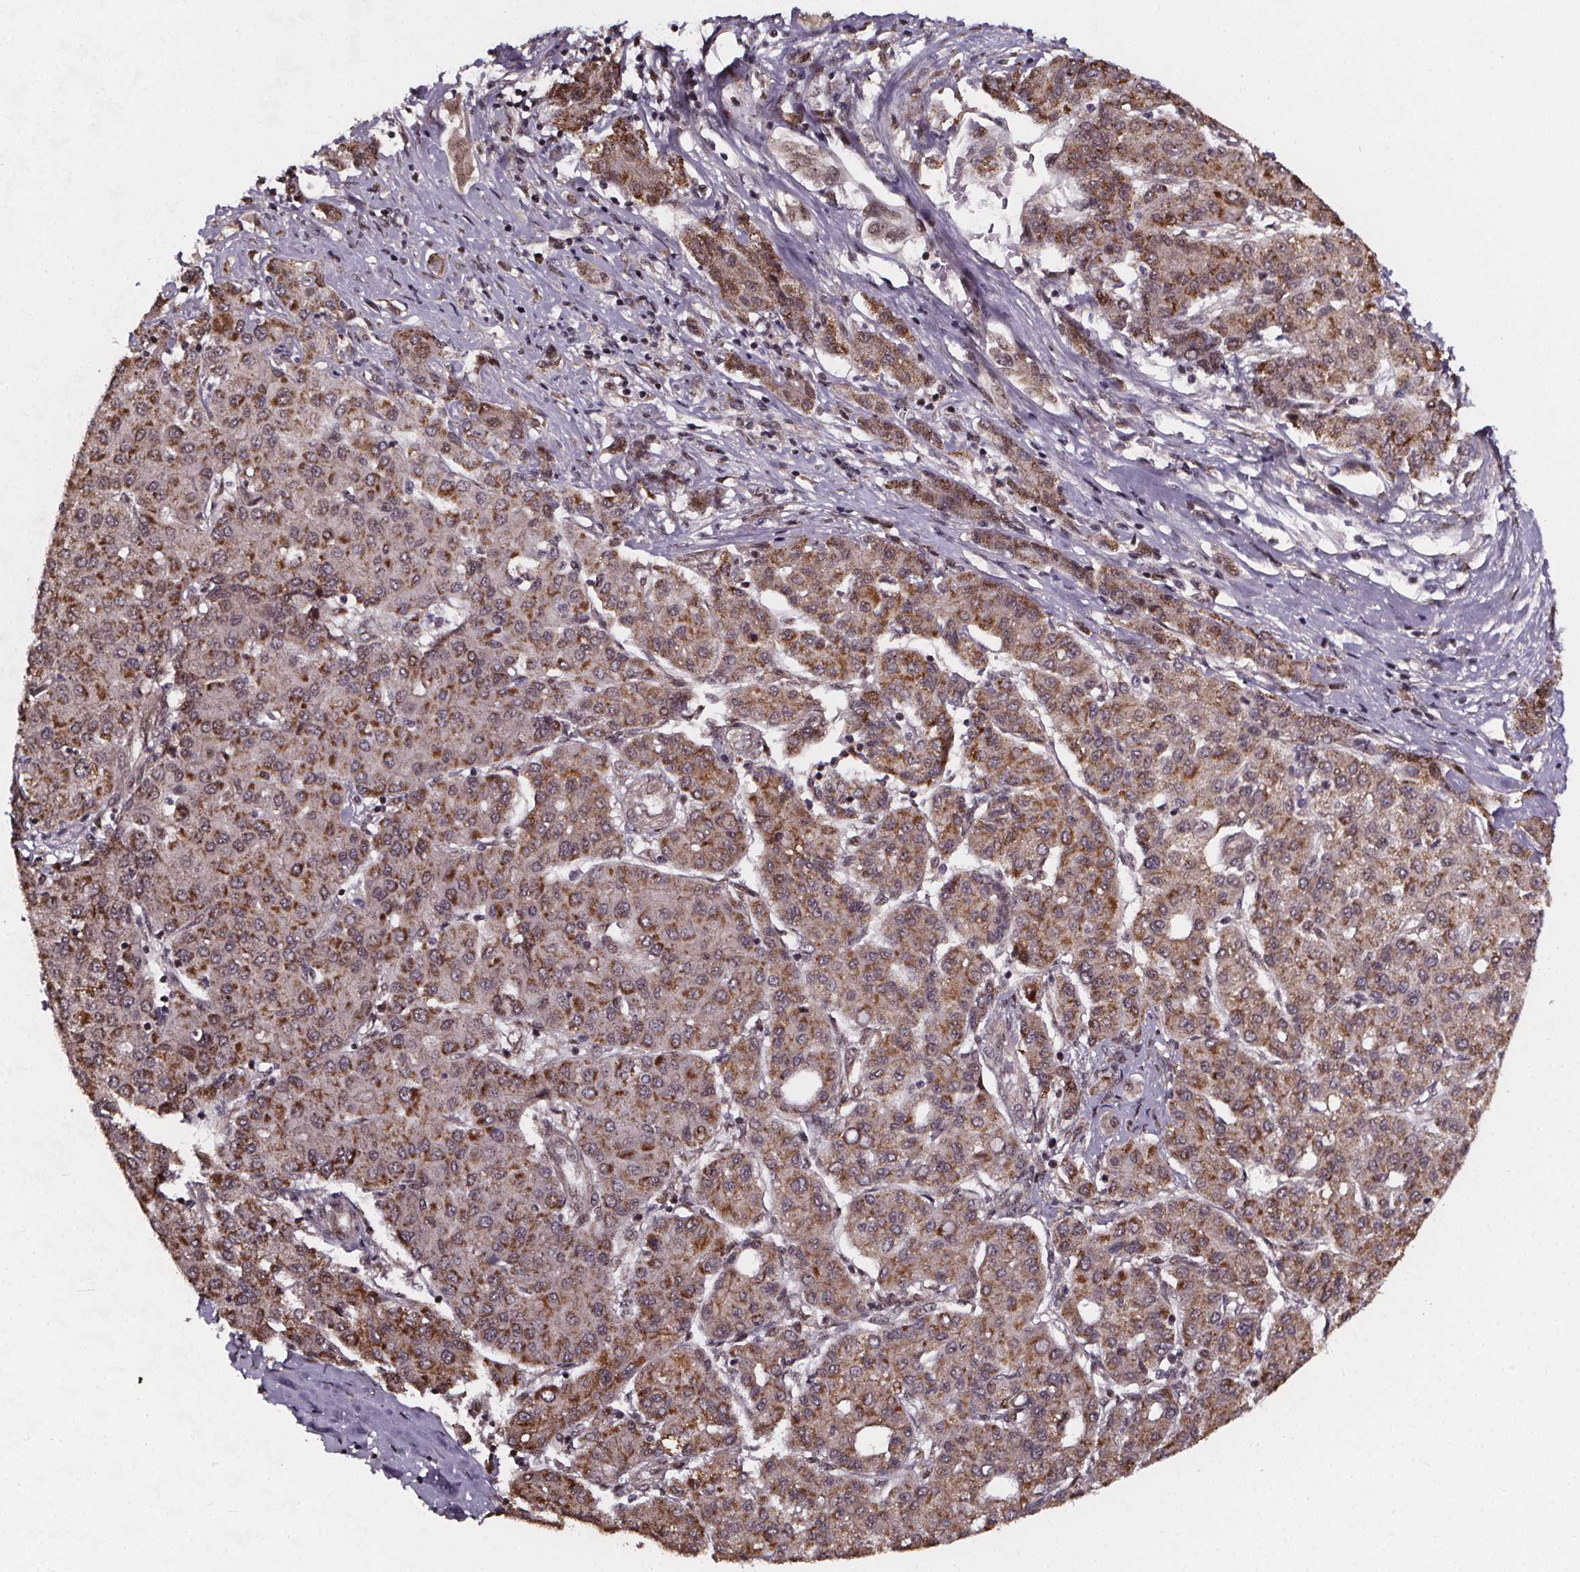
{"staining": {"intensity": "moderate", "quantity": ">75%", "location": "cytoplasmic/membranous"}, "tissue": "liver cancer", "cell_type": "Tumor cells", "image_type": "cancer", "snomed": [{"axis": "morphology", "description": "Carcinoma, Hepatocellular, NOS"}, {"axis": "topography", "description": "Liver"}], "caption": "Liver cancer tissue reveals moderate cytoplasmic/membranous staining in approximately >75% of tumor cells, visualized by immunohistochemistry.", "gene": "DDIT3", "patient": {"sex": "male", "age": 65}}